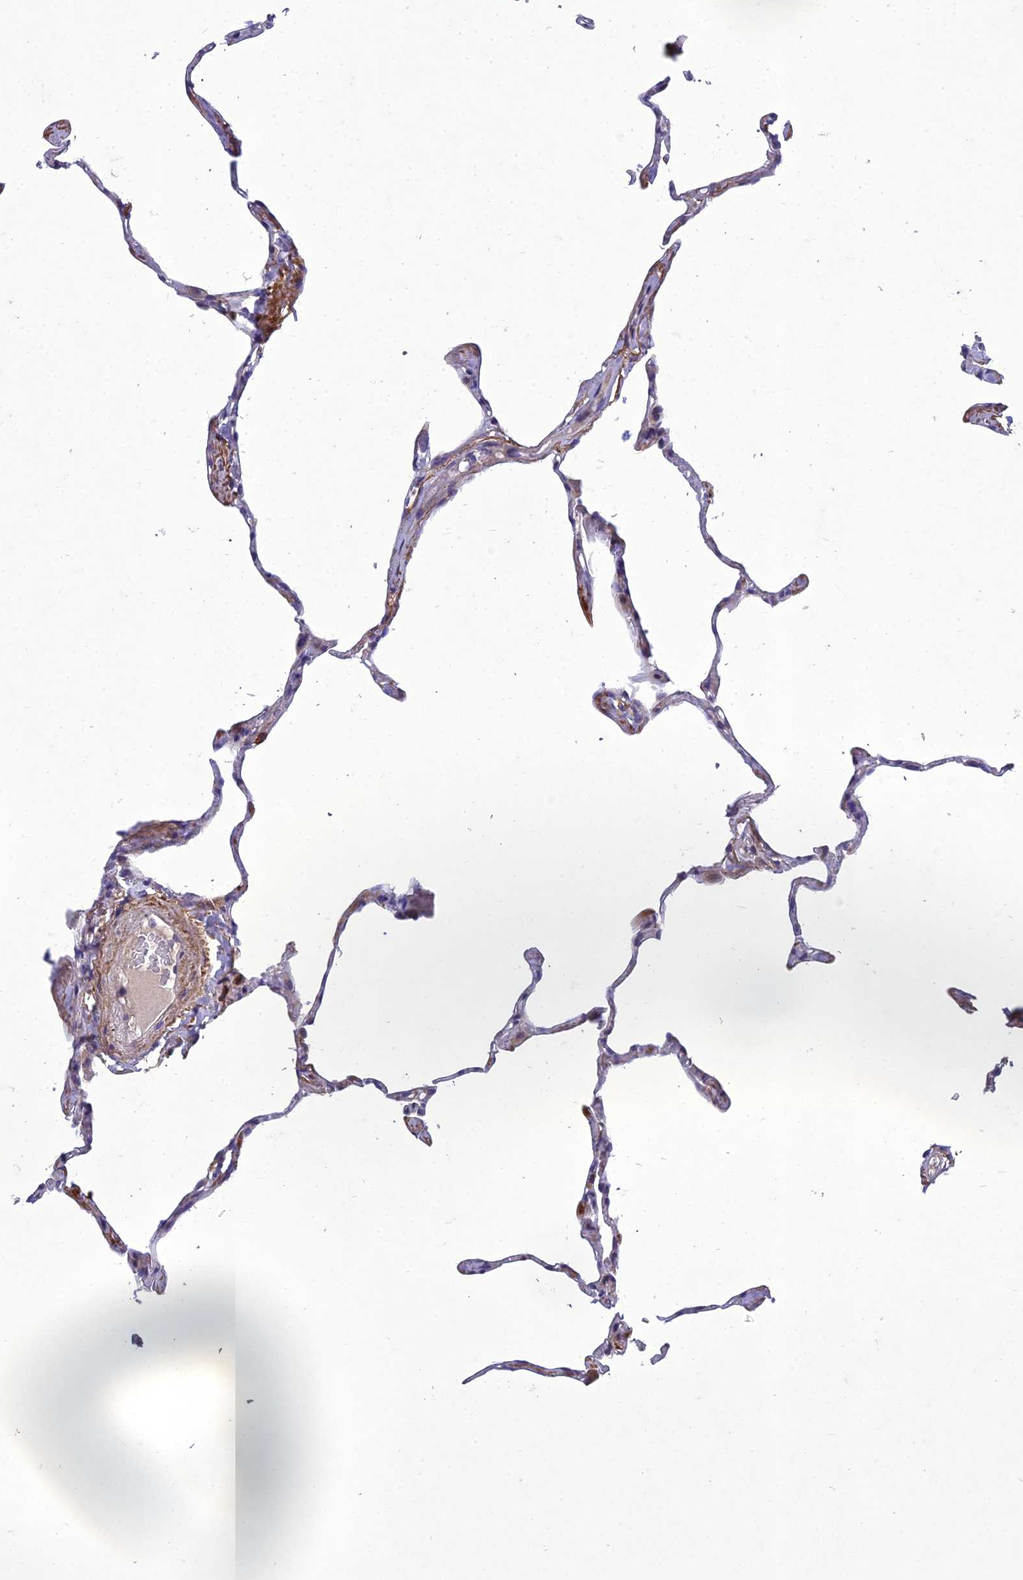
{"staining": {"intensity": "negative", "quantity": "none", "location": "none"}, "tissue": "lung", "cell_type": "Alveolar cells", "image_type": "normal", "snomed": [{"axis": "morphology", "description": "Normal tissue, NOS"}, {"axis": "topography", "description": "Lung"}], "caption": "Alveolar cells show no significant protein positivity in unremarkable lung. Brightfield microscopy of IHC stained with DAB (brown) and hematoxylin (blue), captured at high magnification.", "gene": "ADIPOR2", "patient": {"sex": "male", "age": 65}}